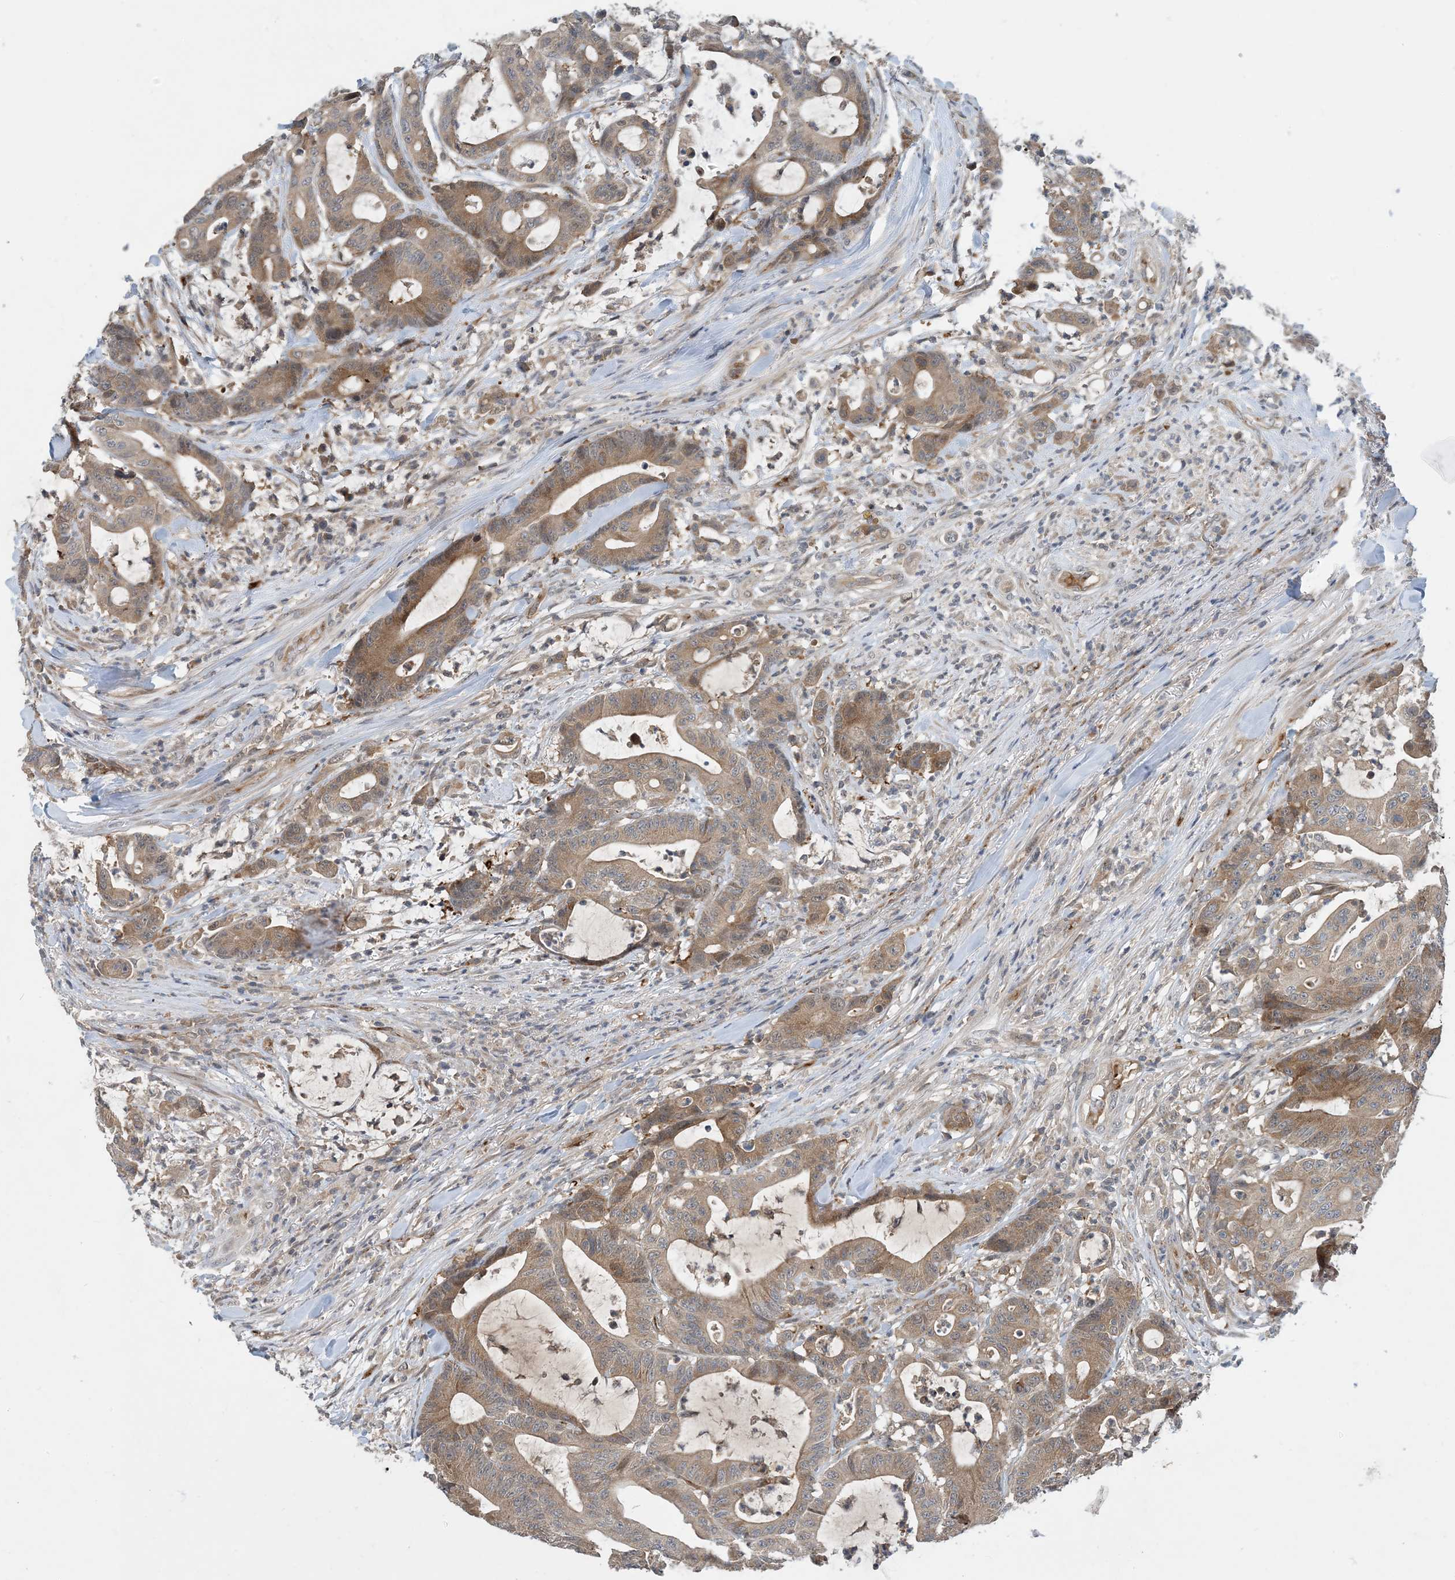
{"staining": {"intensity": "moderate", "quantity": ">75%", "location": "cytoplasmic/membranous"}, "tissue": "colorectal cancer", "cell_type": "Tumor cells", "image_type": "cancer", "snomed": [{"axis": "morphology", "description": "Adenocarcinoma, NOS"}, {"axis": "topography", "description": "Colon"}], "caption": "The histopathology image exhibits staining of colorectal adenocarcinoma, revealing moderate cytoplasmic/membranous protein positivity (brown color) within tumor cells.", "gene": "TINAG", "patient": {"sex": "female", "age": 84}}